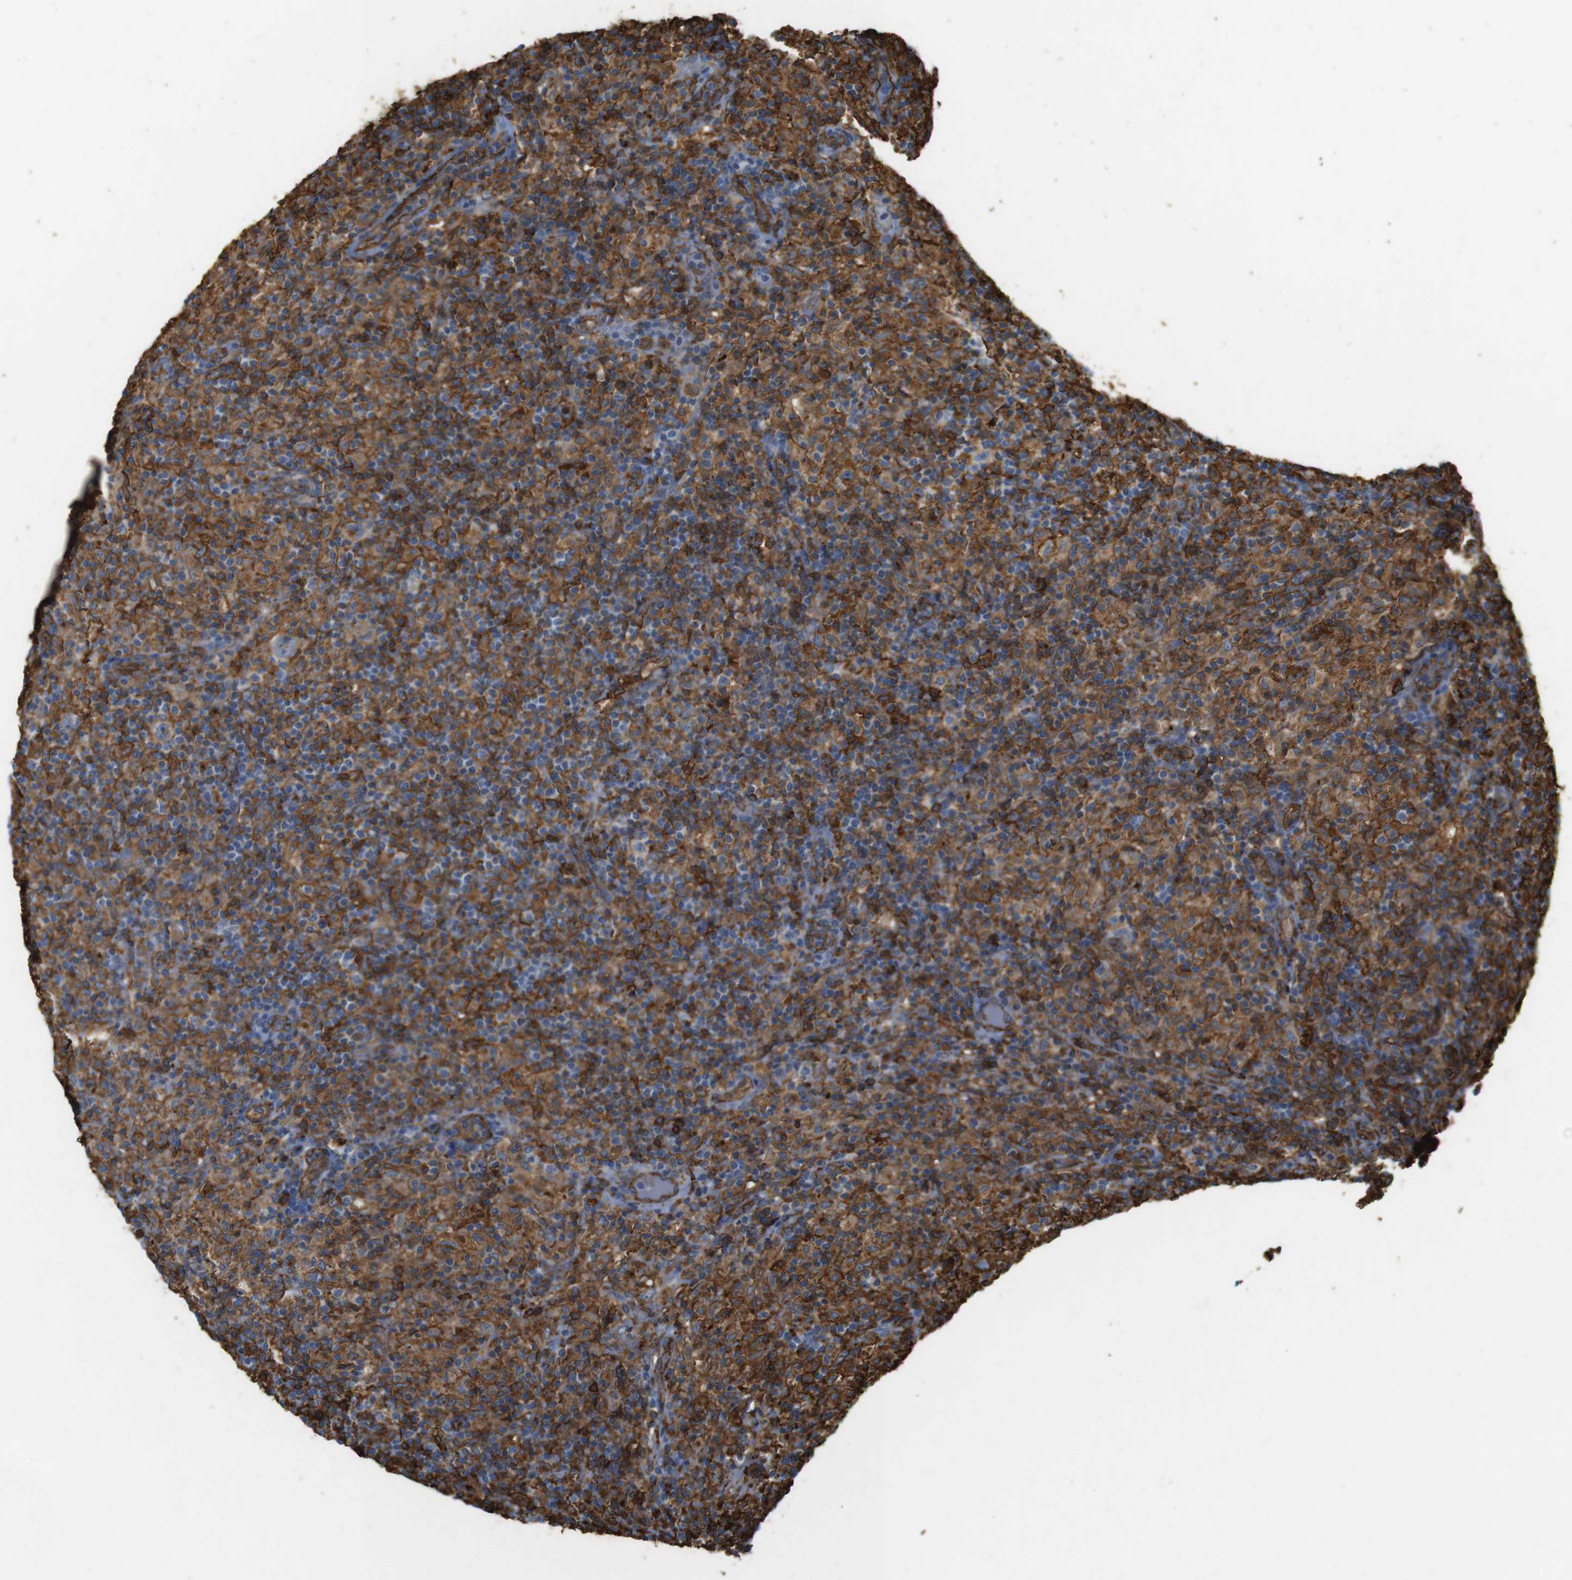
{"staining": {"intensity": "negative", "quantity": "none", "location": "none"}, "tissue": "lymphoma", "cell_type": "Tumor cells", "image_type": "cancer", "snomed": [{"axis": "morphology", "description": "Hodgkin's disease, NOS"}, {"axis": "topography", "description": "Lymph node"}], "caption": "This is a photomicrograph of immunohistochemistry (IHC) staining of lymphoma, which shows no staining in tumor cells.", "gene": "HLA-DRA", "patient": {"sex": "male", "age": 70}}